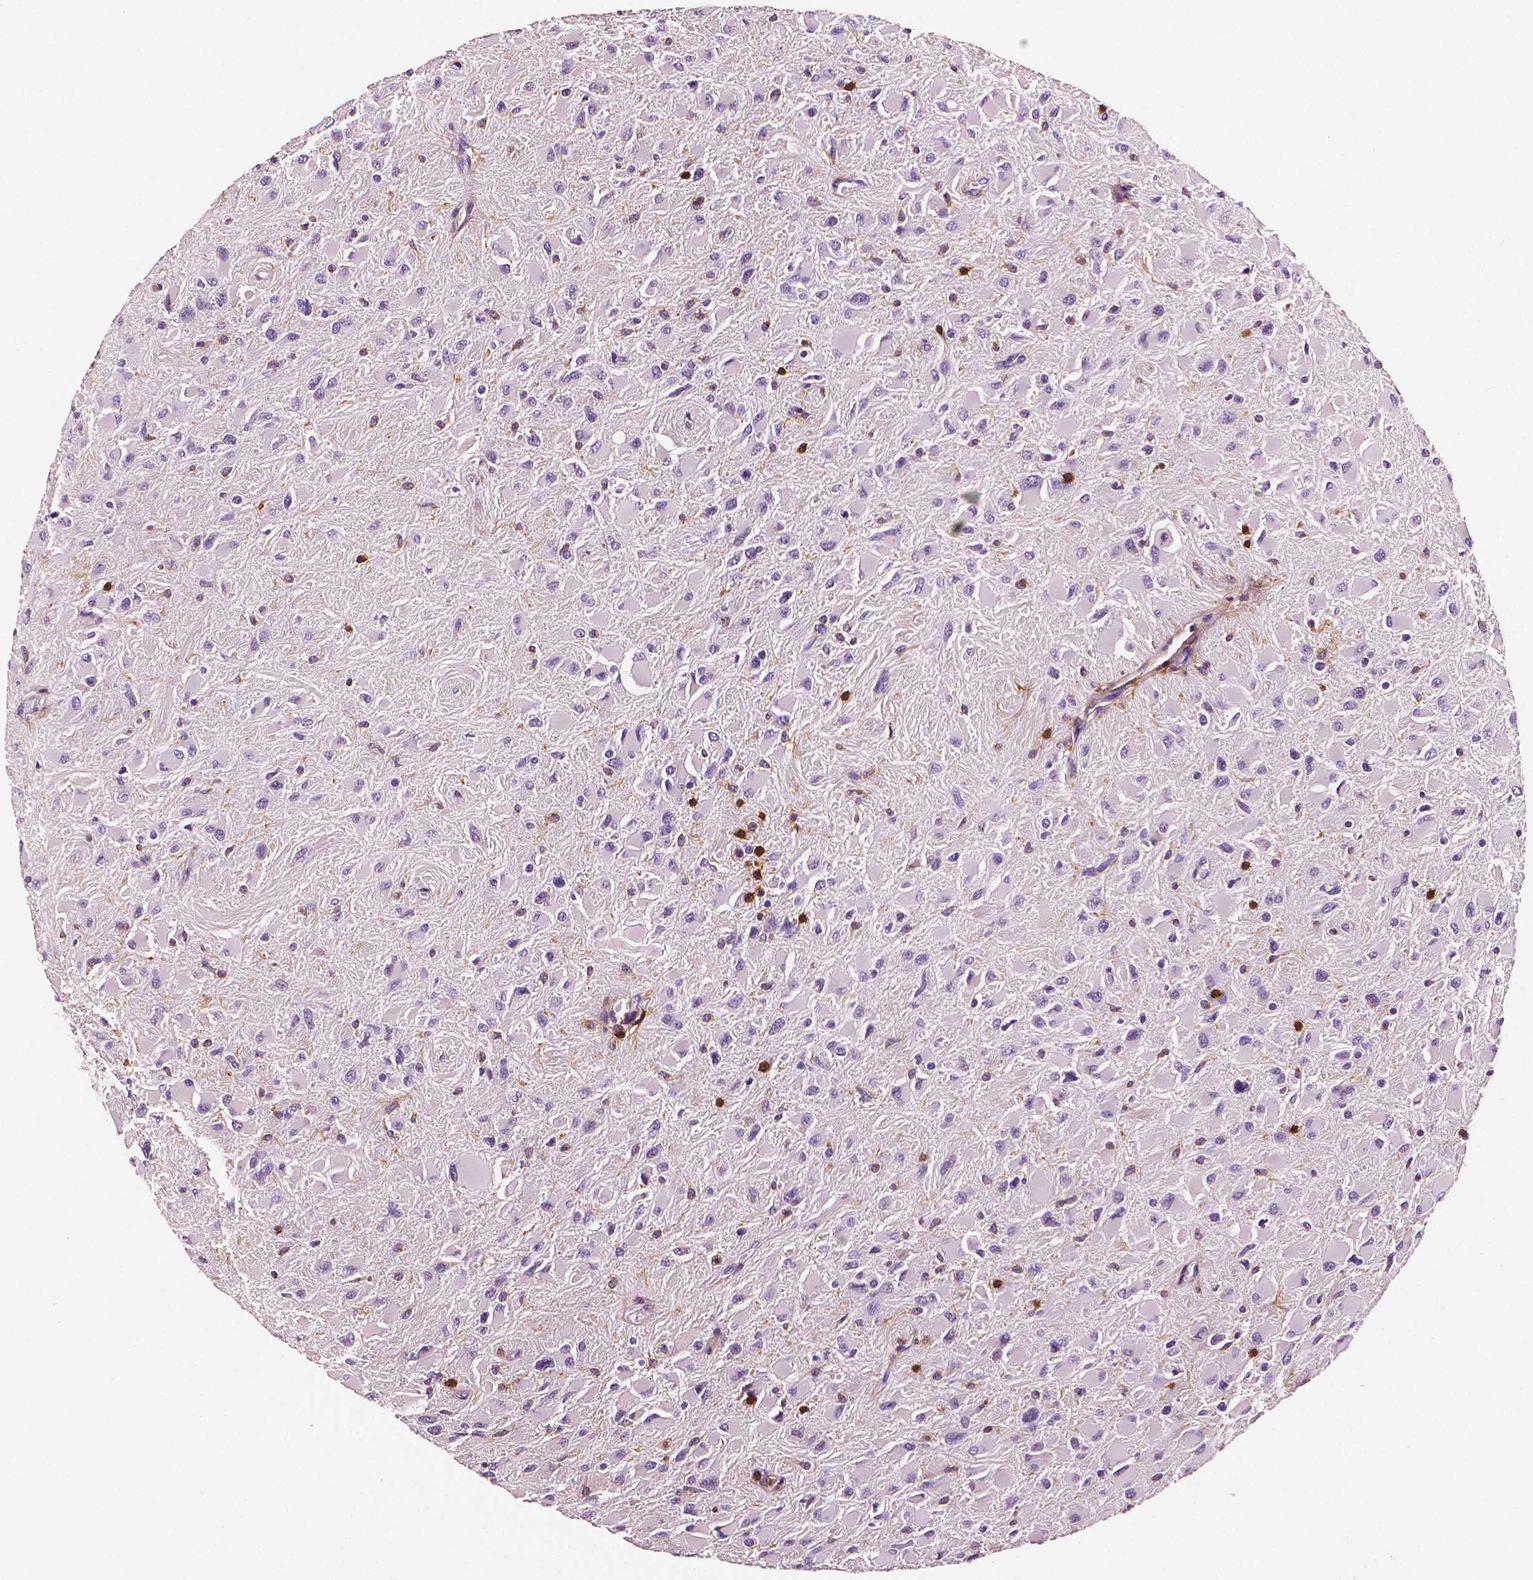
{"staining": {"intensity": "negative", "quantity": "none", "location": "none"}, "tissue": "glioma", "cell_type": "Tumor cells", "image_type": "cancer", "snomed": [{"axis": "morphology", "description": "Glioma, malignant, High grade"}, {"axis": "topography", "description": "Cerebral cortex"}], "caption": "Tumor cells show no significant protein staining in glioma.", "gene": "PTPRC", "patient": {"sex": "female", "age": 36}}